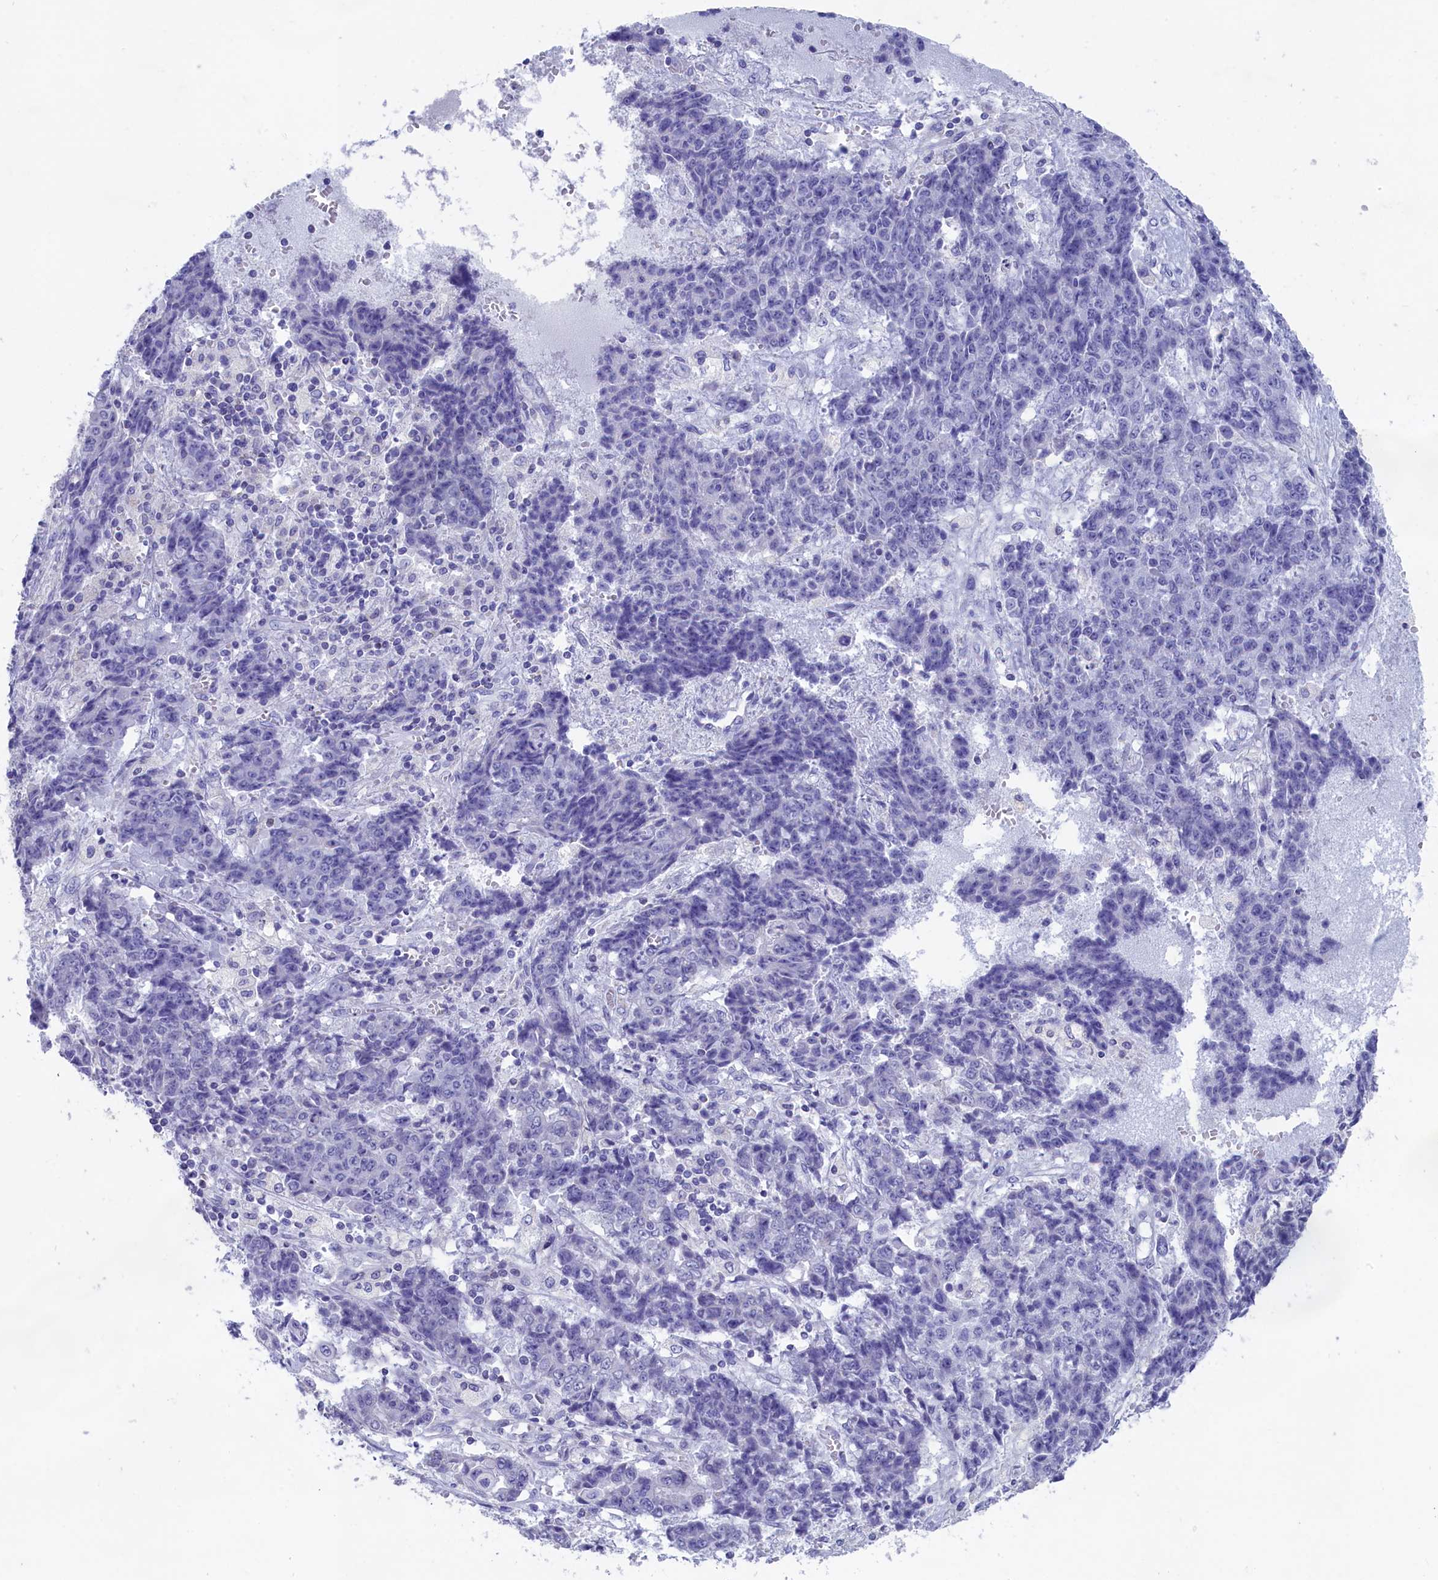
{"staining": {"intensity": "negative", "quantity": "none", "location": "none"}, "tissue": "ovarian cancer", "cell_type": "Tumor cells", "image_type": "cancer", "snomed": [{"axis": "morphology", "description": "Carcinoma, endometroid"}, {"axis": "topography", "description": "Ovary"}], "caption": "IHC histopathology image of ovarian cancer (endometroid carcinoma) stained for a protein (brown), which shows no staining in tumor cells.", "gene": "PRDM12", "patient": {"sex": "female", "age": 42}}